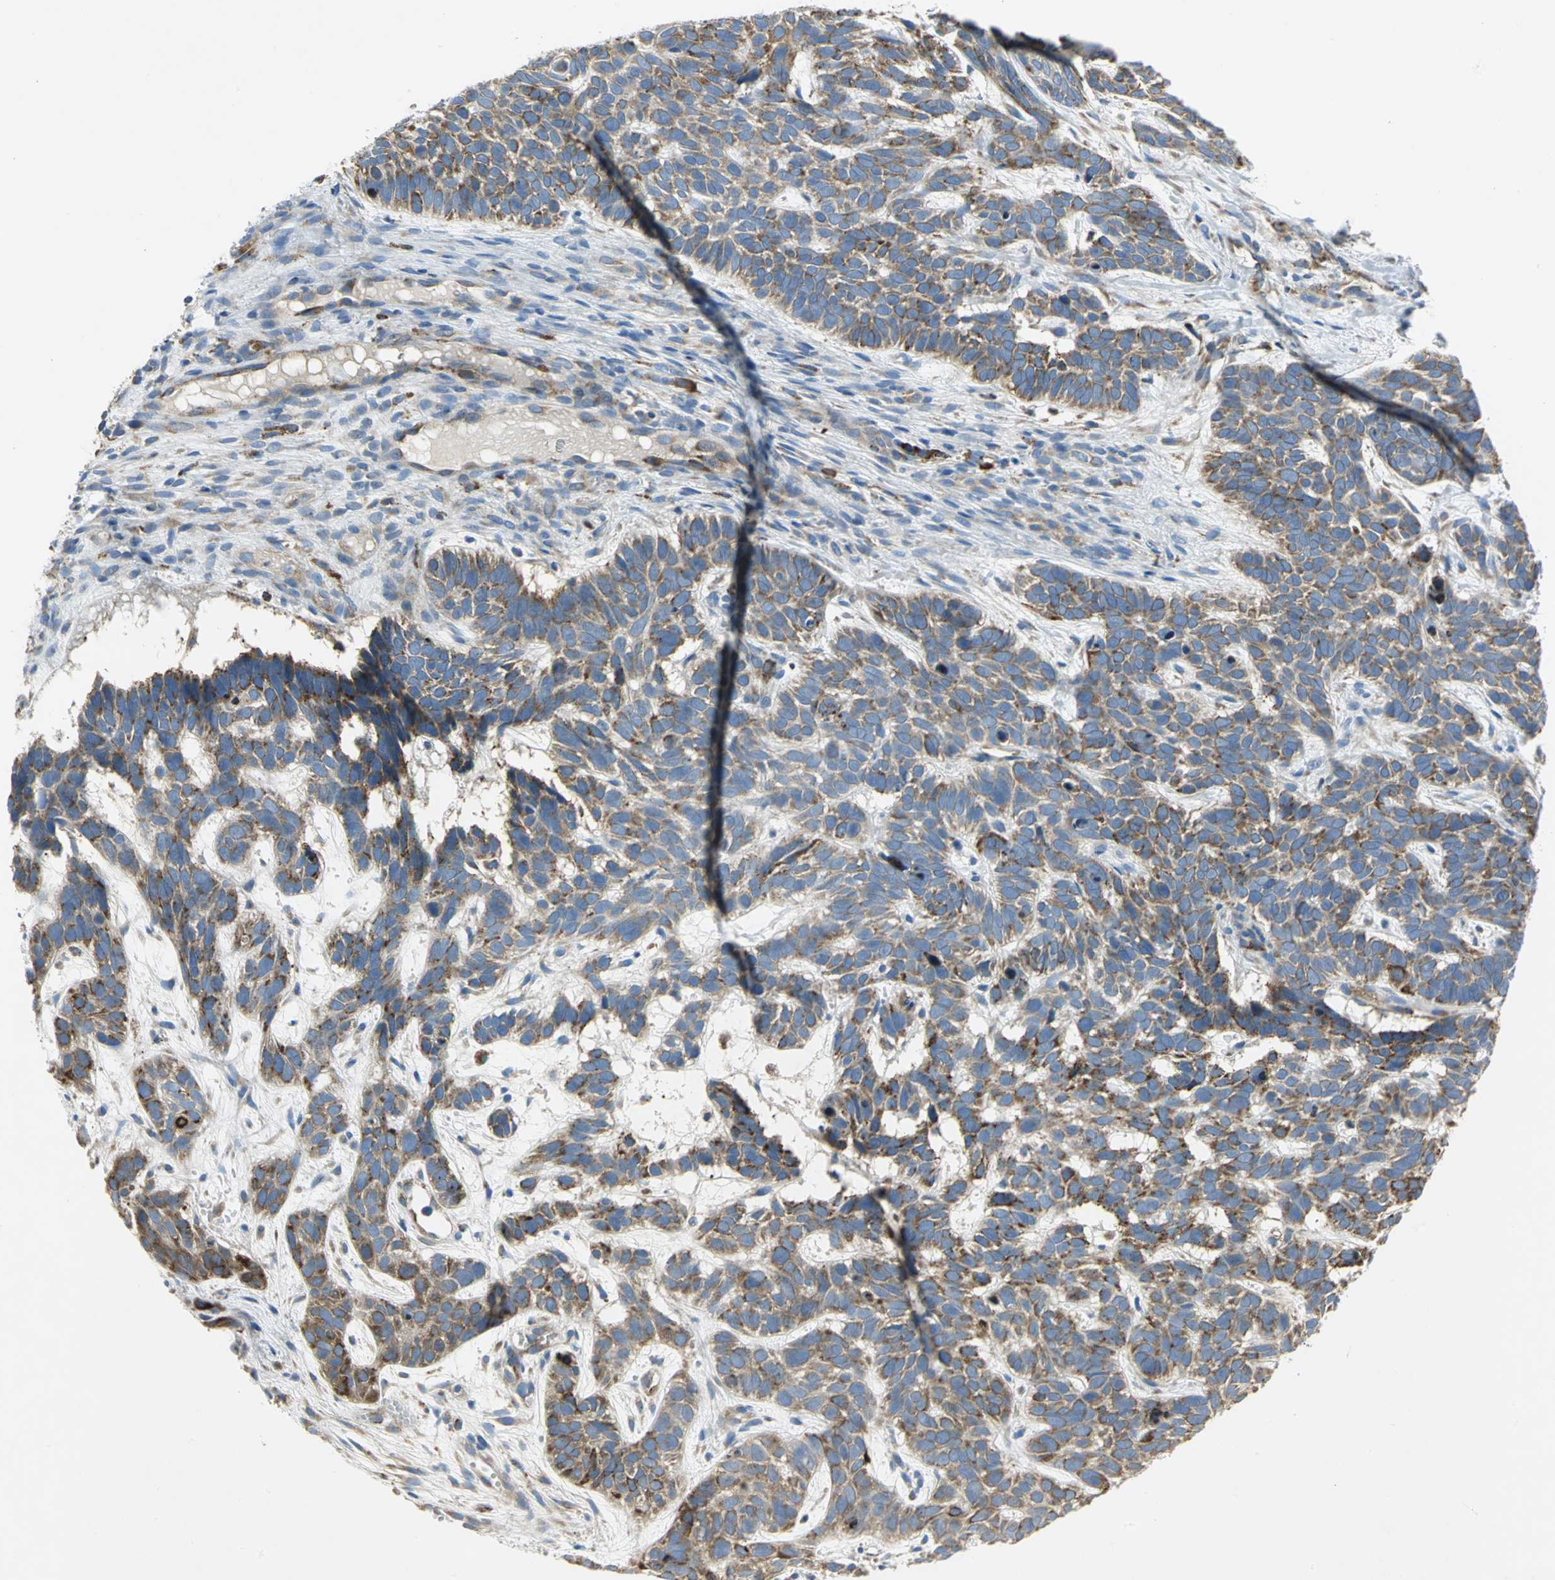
{"staining": {"intensity": "strong", "quantity": ">75%", "location": "cytoplasmic/membranous"}, "tissue": "skin cancer", "cell_type": "Tumor cells", "image_type": "cancer", "snomed": [{"axis": "morphology", "description": "Basal cell carcinoma"}, {"axis": "topography", "description": "Skin"}], "caption": "Tumor cells display high levels of strong cytoplasmic/membranous positivity in approximately >75% of cells in basal cell carcinoma (skin). The protein of interest is shown in brown color, while the nuclei are stained blue.", "gene": "TULP4", "patient": {"sex": "male", "age": 87}}